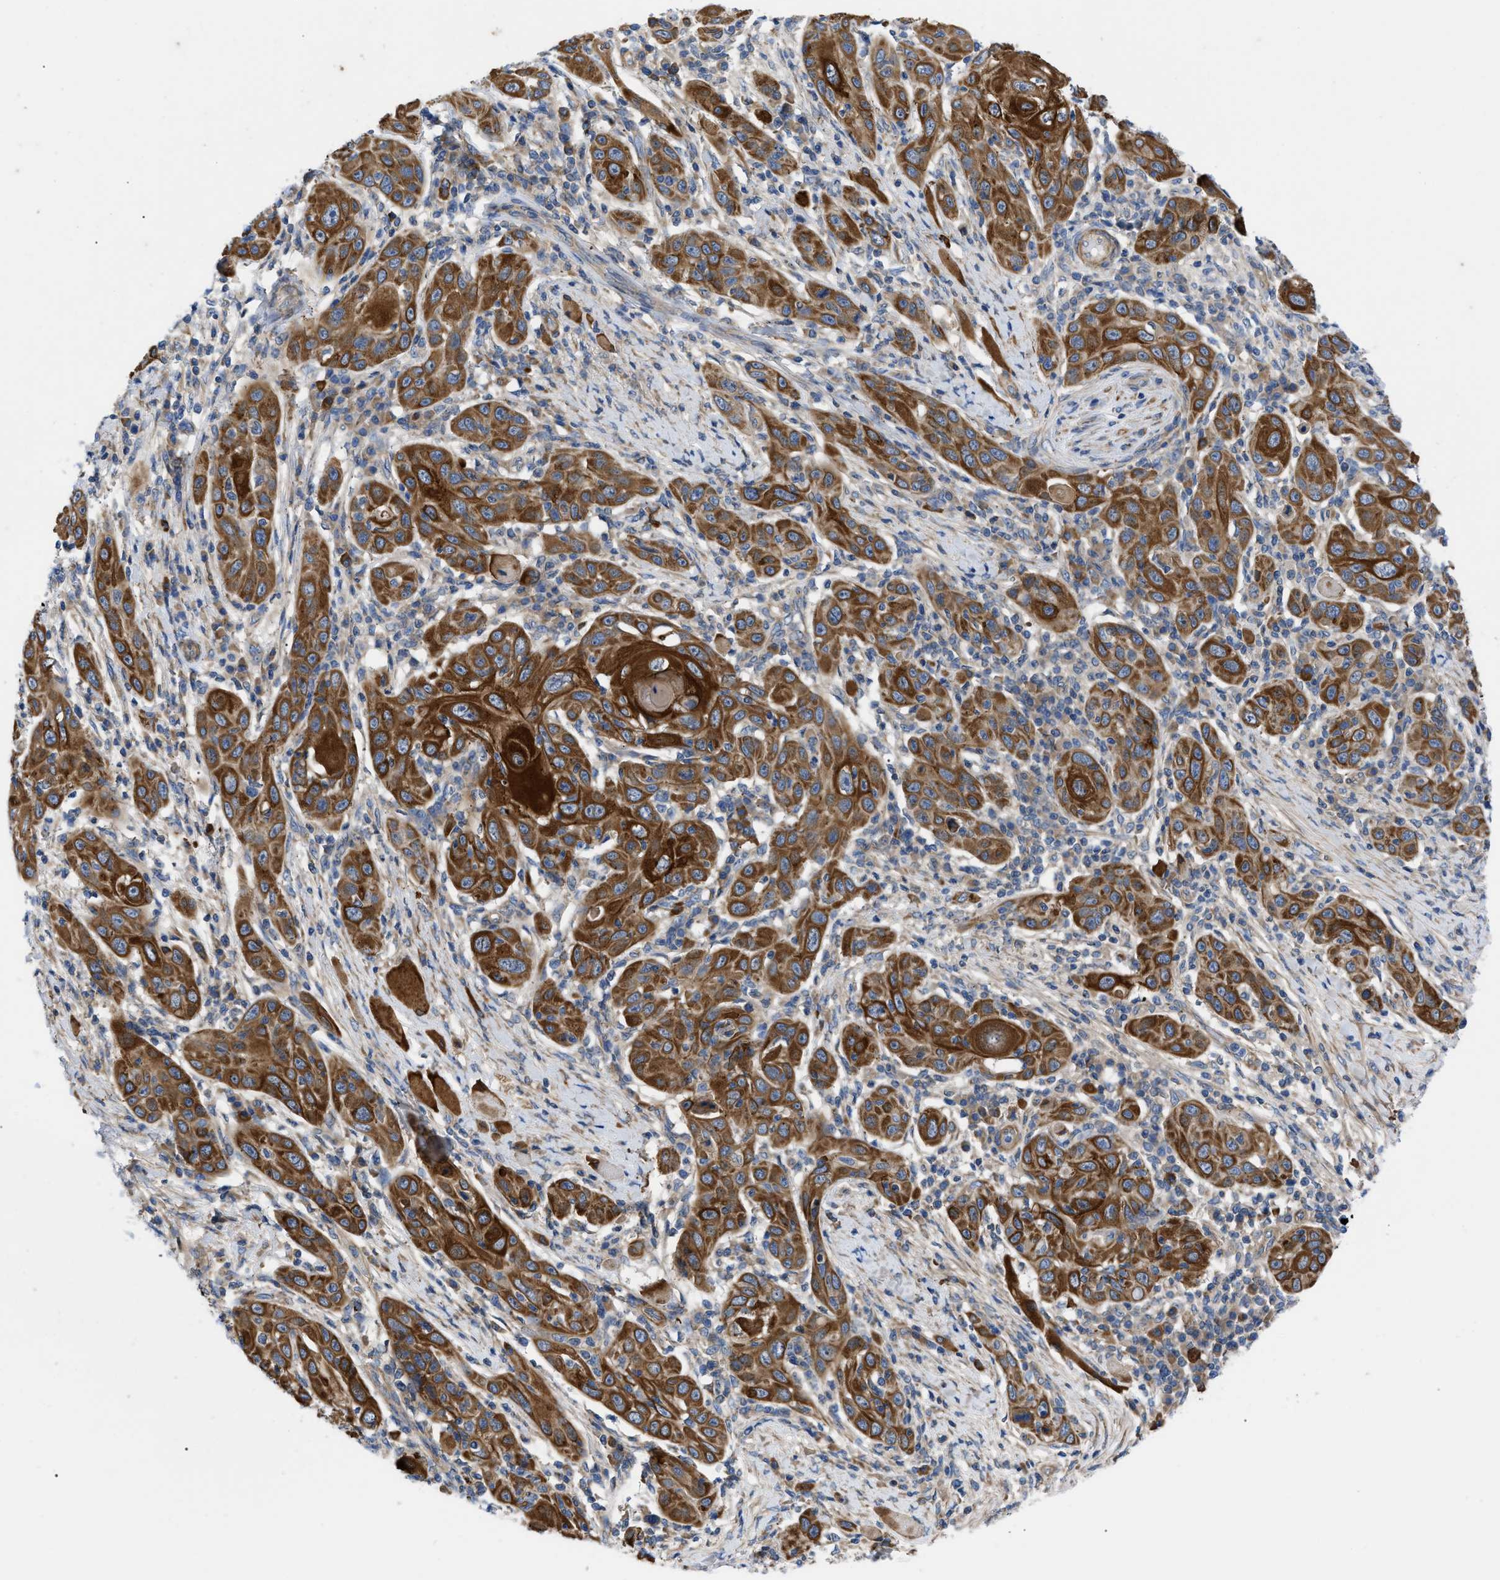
{"staining": {"intensity": "strong", "quantity": ">75%", "location": "cytoplasmic/membranous"}, "tissue": "skin cancer", "cell_type": "Tumor cells", "image_type": "cancer", "snomed": [{"axis": "morphology", "description": "Squamous cell carcinoma, NOS"}, {"axis": "topography", "description": "Skin"}], "caption": "Immunohistochemistry (IHC) of human skin cancer exhibits high levels of strong cytoplasmic/membranous positivity in about >75% of tumor cells. (Stains: DAB (3,3'-diaminobenzidine) in brown, nuclei in blue, Microscopy: brightfield microscopy at high magnification).", "gene": "HSPB8", "patient": {"sex": "female", "age": 88}}